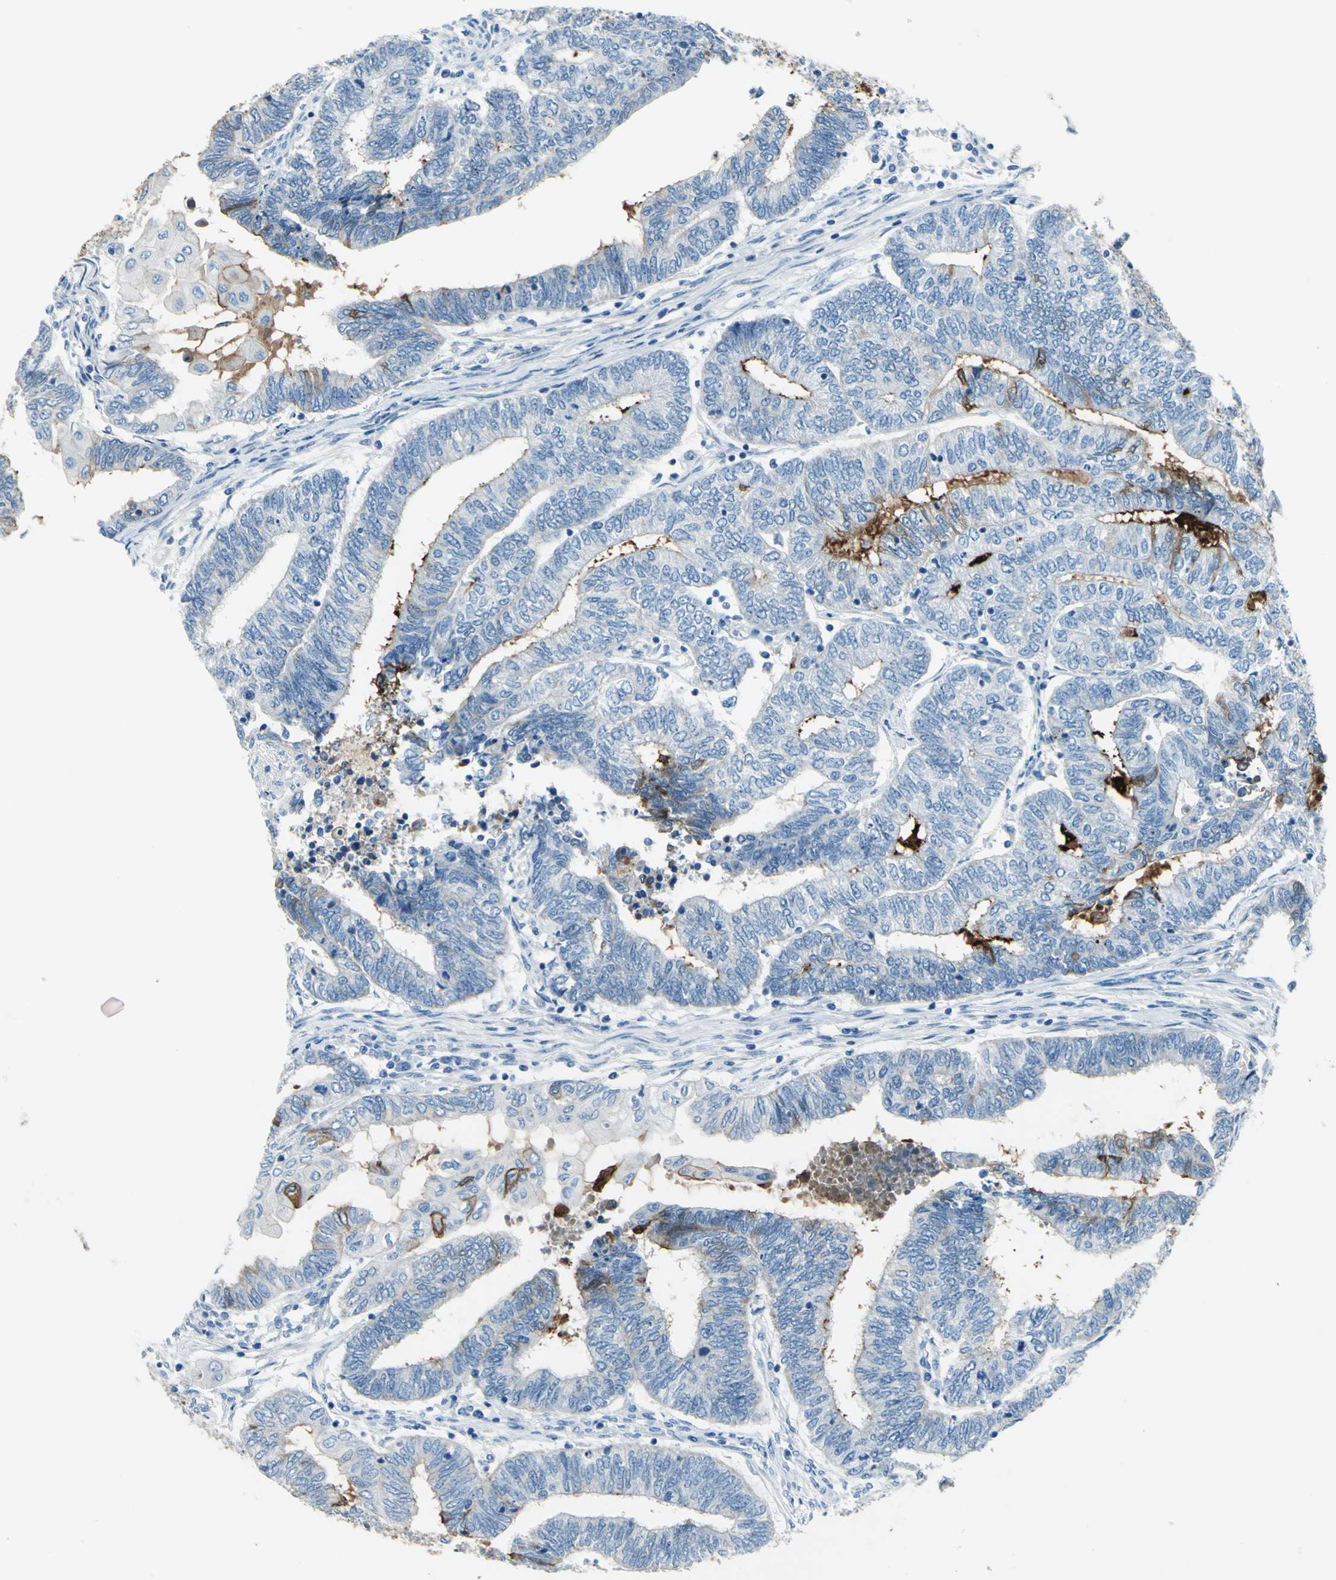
{"staining": {"intensity": "moderate", "quantity": "<25%", "location": "cytoplasmic/membranous"}, "tissue": "endometrial cancer", "cell_type": "Tumor cells", "image_type": "cancer", "snomed": [{"axis": "morphology", "description": "Adenocarcinoma, NOS"}, {"axis": "topography", "description": "Uterus"}, {"axis": "topography", "description": "Endometrium"}], "caption": "A micrograph showing moderate cytoplasmic/membranous expression in about <25% of tumor cells in endometrial cancer (adenocarcinoma), as visualized by brown immunohistochemical staining.", "gene": "MUC4", "patient": {"sex": "female", "age": 70}}